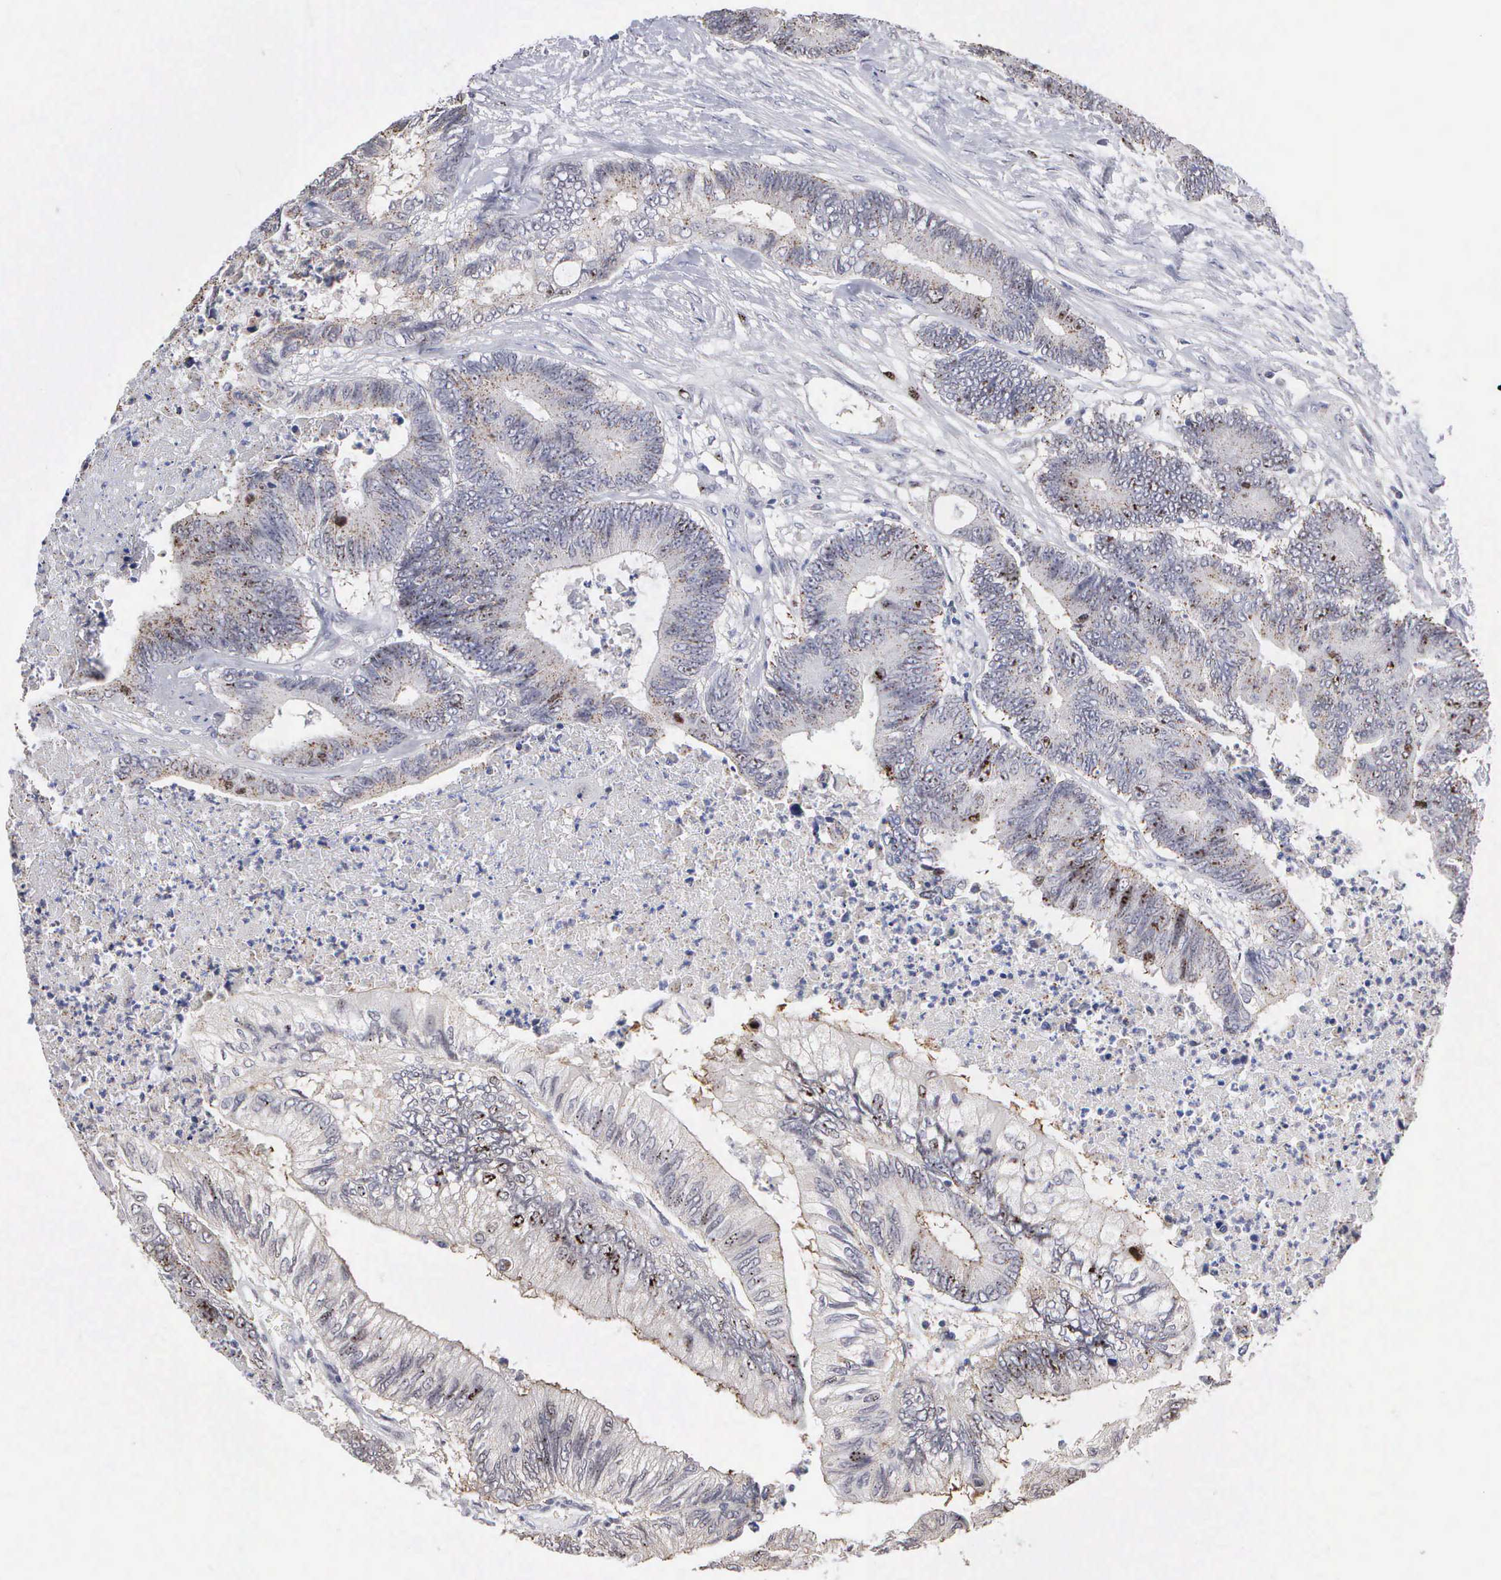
{"staining": {"intensity": "weak", "quantity": ">75%", "location": "cytoplasmic/membranous"}, "tissue": "colorectal cancer", "cell_type": "Tumor cells", "image_type": "cancer", "snomed": [{"axis": "morphology", "description": "Adenocarcinoma, NOS"}, {"axis": "topography", "description": "Colon"}], "caption": "Brown immunohistochemical staining in colorectal cancer (adenocarcinoma) demonstrates weak cytoplasmic/membranous positivity in approximately >75% of tumor cells.", "gene": "KDM6A", "patient": {"sex": "male", "age": 65}}